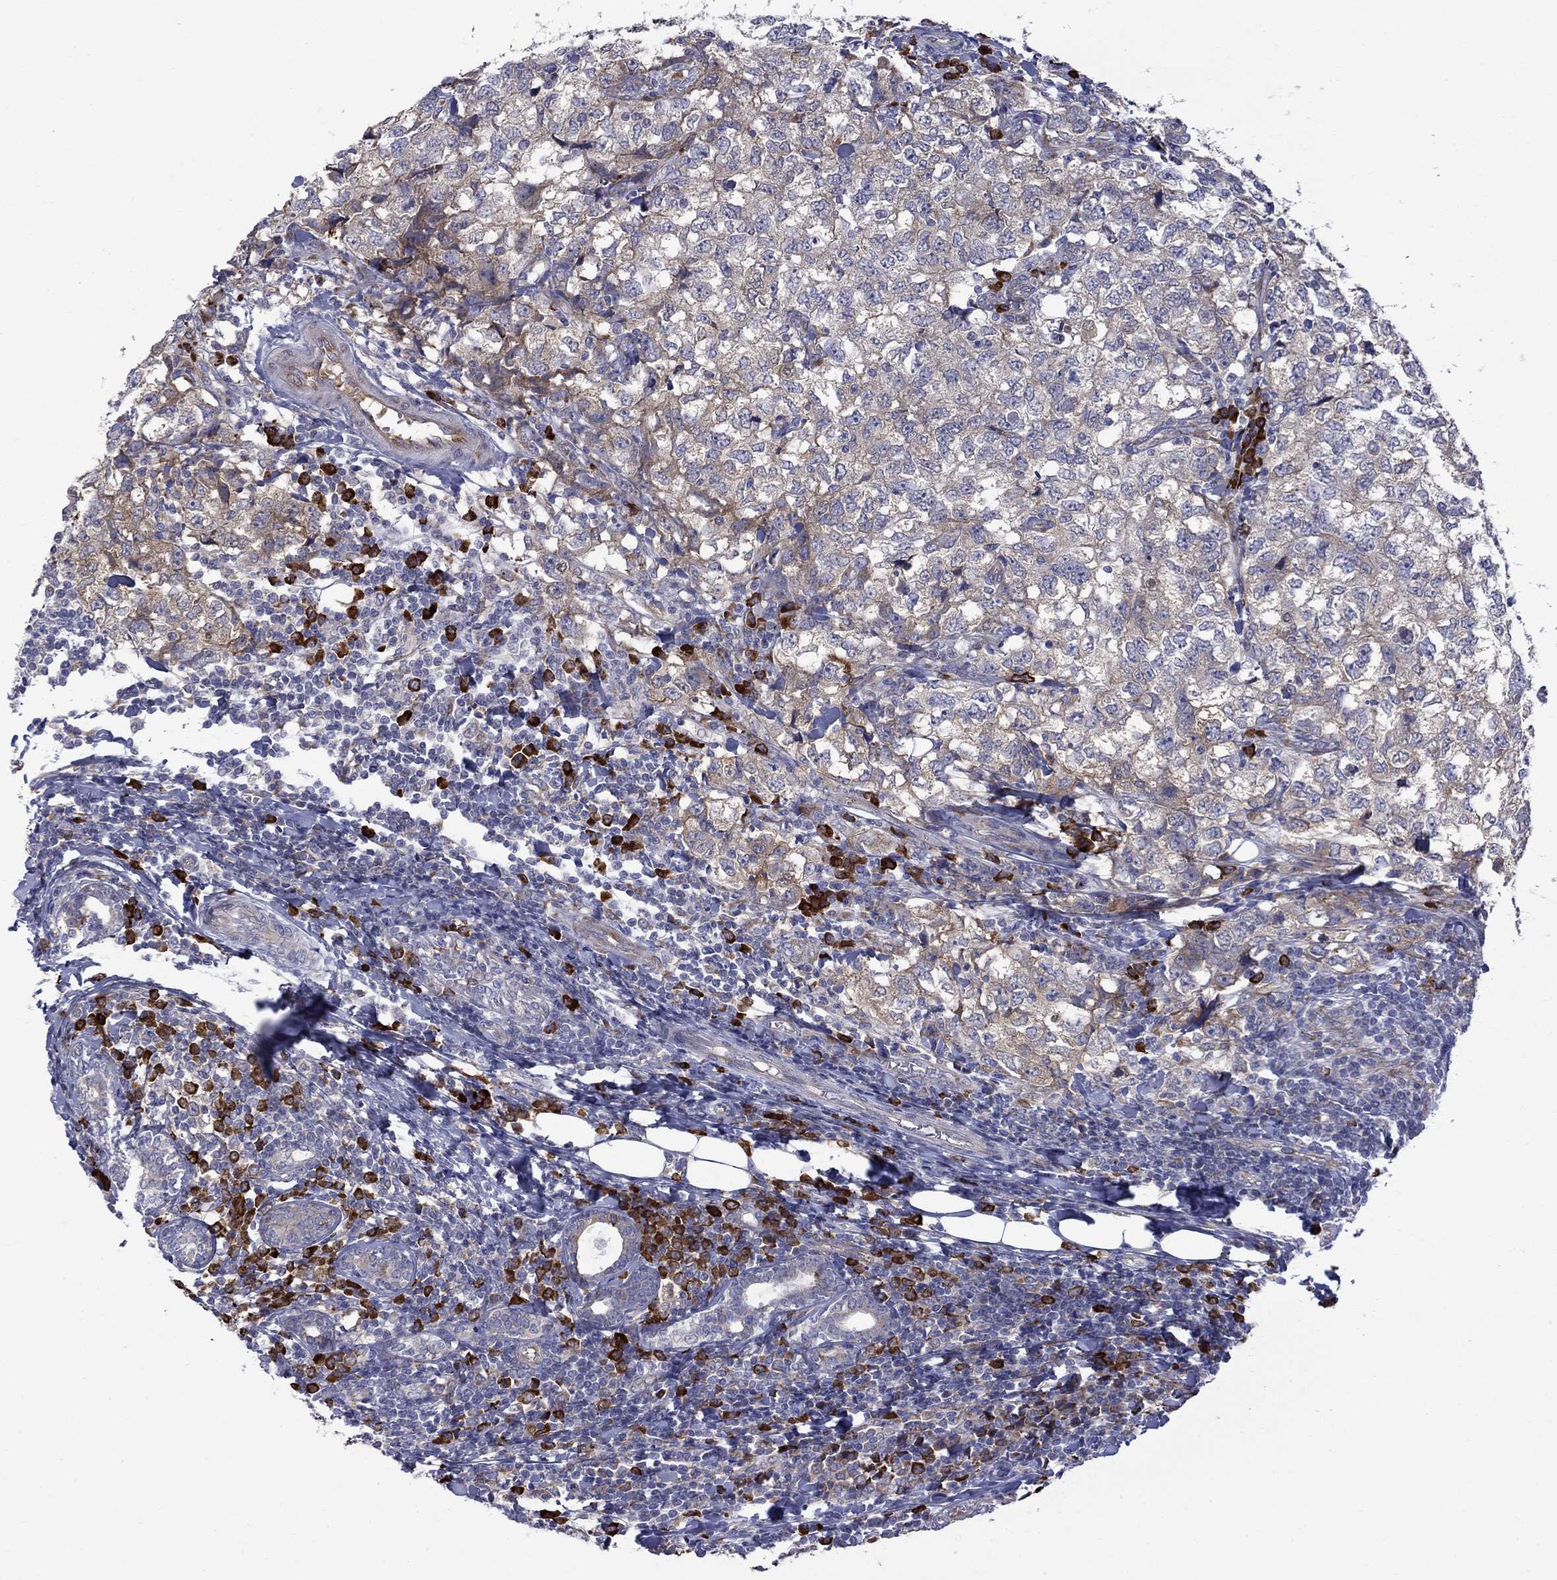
{"staining": {"intensity": "weak", "quantity": "25%-75%", "location": "cytoplasmic/membranous"}, "tissue": "breast cancer", "cell_type": "Tumor cells", "image_type": "cancer", "snomed": [{"axis": "morphology", "description": "Duct carcinoma"}, {"axis": "topography", "description": "Breast"}], "caption": "Weak cytoplasmic/membranous positivity is seen in about 25%-75% of tumor cells in breast intraductal carcinoma. (DAB (3,3'-diaminobenzidine) = brown stain, brightfield microscopy at high magnification).", "gene": "ASNS", "patient": {"sex": "female", "age": 30}}